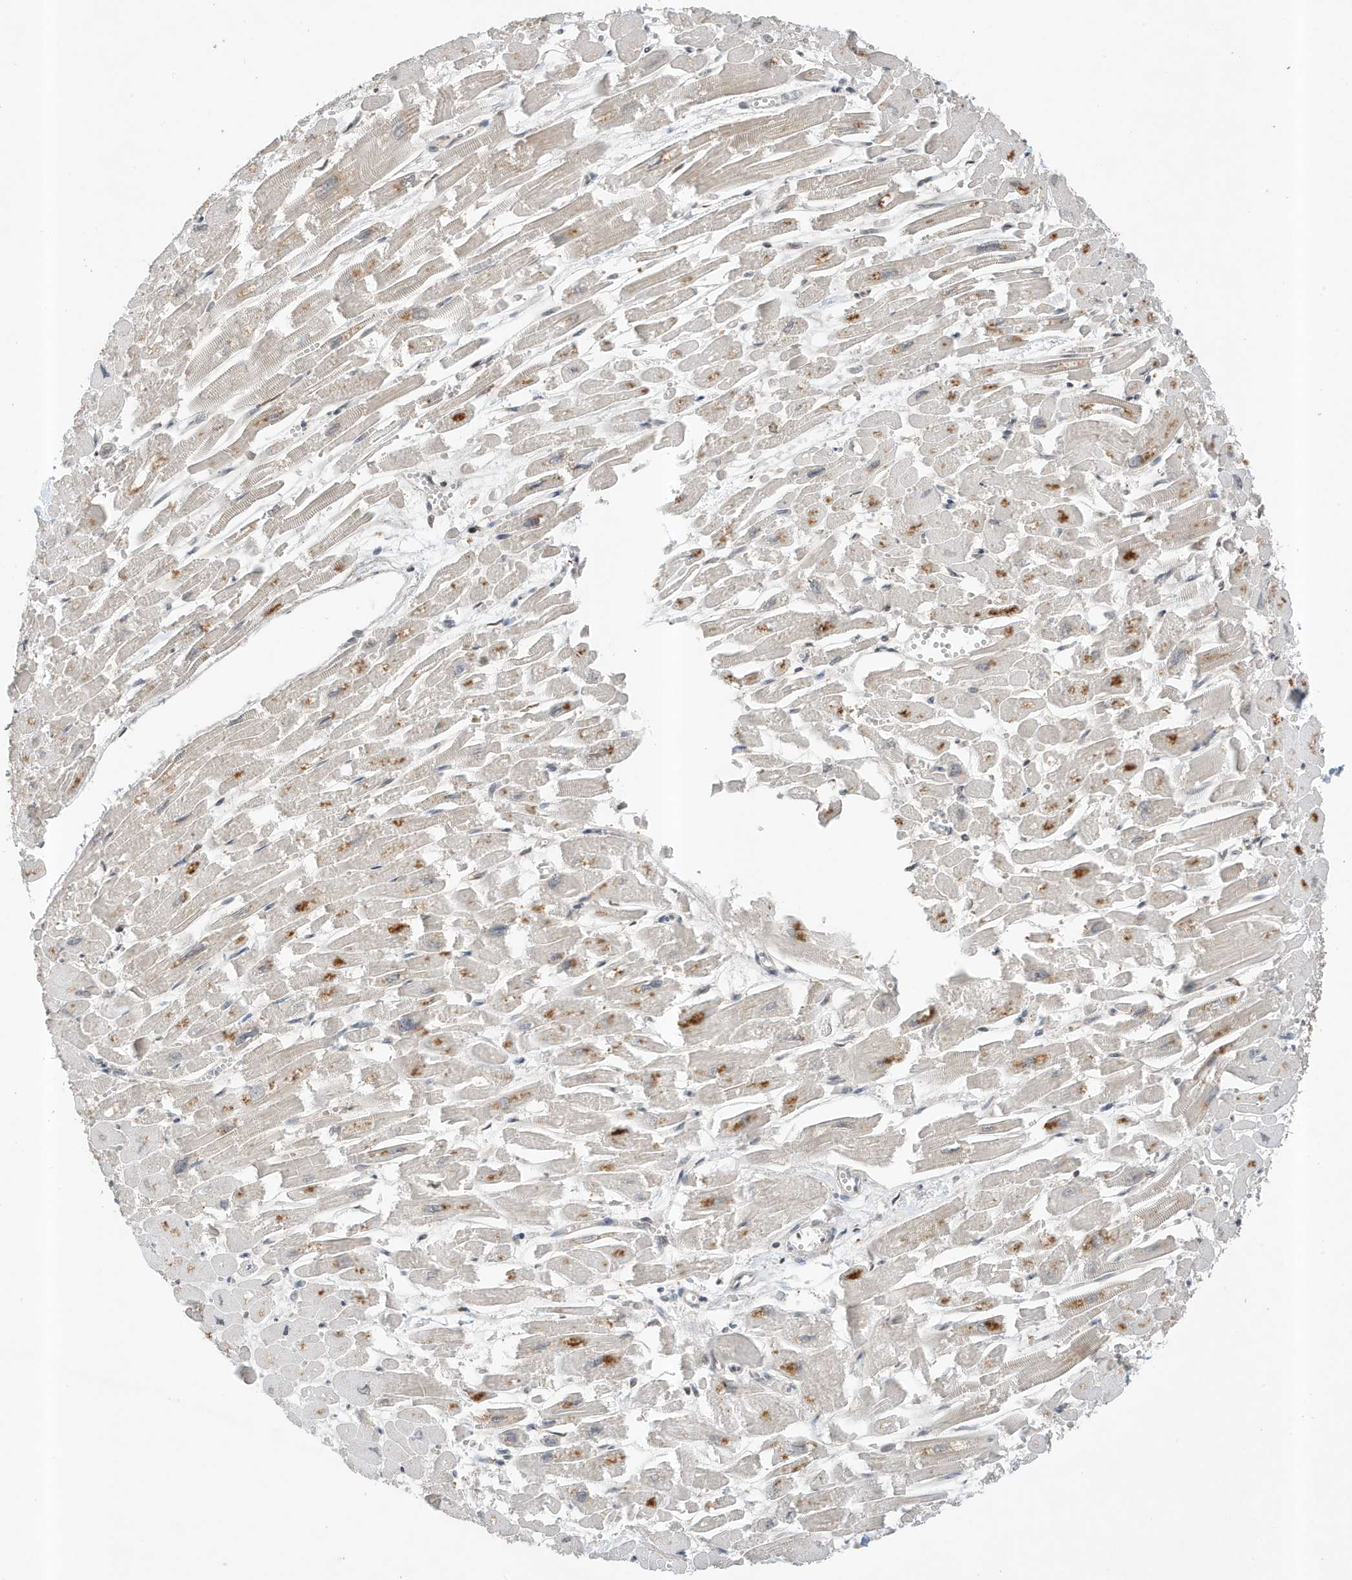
{"staining": {"intensity": "weak", "quantity": "<25%", "location": "nuclear"}, "tissue": "heart muscle", "cell_type": "Cardiomyocytes", "image_type": "normal", "snomed": [{"axis": "morphology", "description": "Normal tissue, NOS"}, {"axis": "topography", "description": "Heart"}], "caption": "Micrograph shows no protein expression in cardiomyocytes of normal heart muscle.", "gene": "MAST3", "patient": {"sex": "male", "age": 54}}